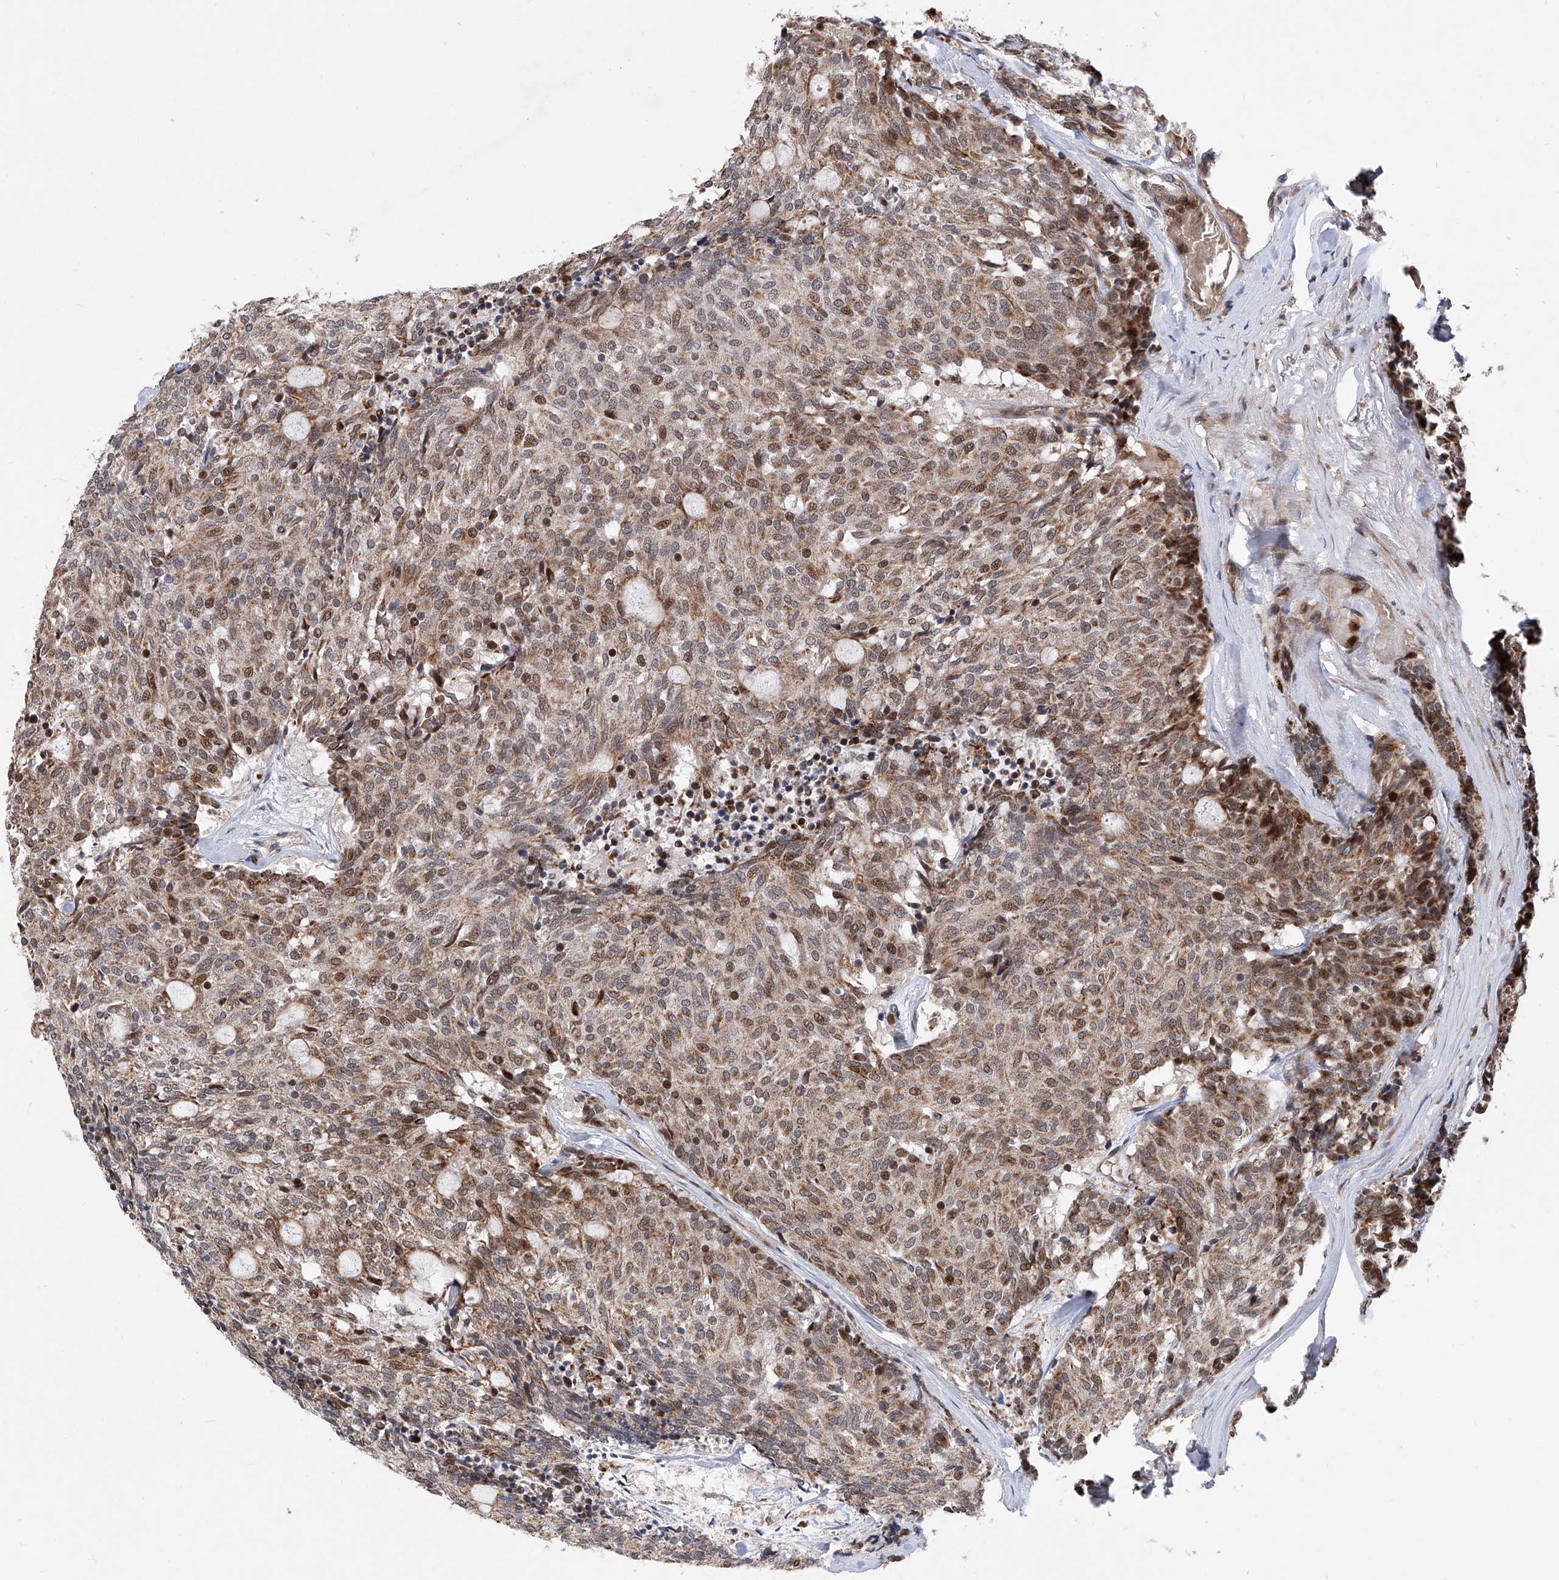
{"staining": {"intensity": "moderate", "quantity": "25%-75%", "location": "cytoplasmic/membranous,nuclear"}, "tissue": "carcinoid", "cell_type": "Tumor cells", "image_type": "cancer", "snomed": [{"axis": "morphology", "description": "Carcinoid, malignant, NOS"}, {"axis": "topography", "description": "Pancreas"}], "caption": "Immunohistochemical staining of malignant carcinoid shows medium levels of moderate cytoplasmic/membranous and nuclear expression in approximately 25%-75% of tumor cells. (DAB (3,3'-diaminobenzidine) IHC with brightfield microscopy, high magnification).", "gene": "FARP2", "patient": {"sex": "female", "age": 54}}